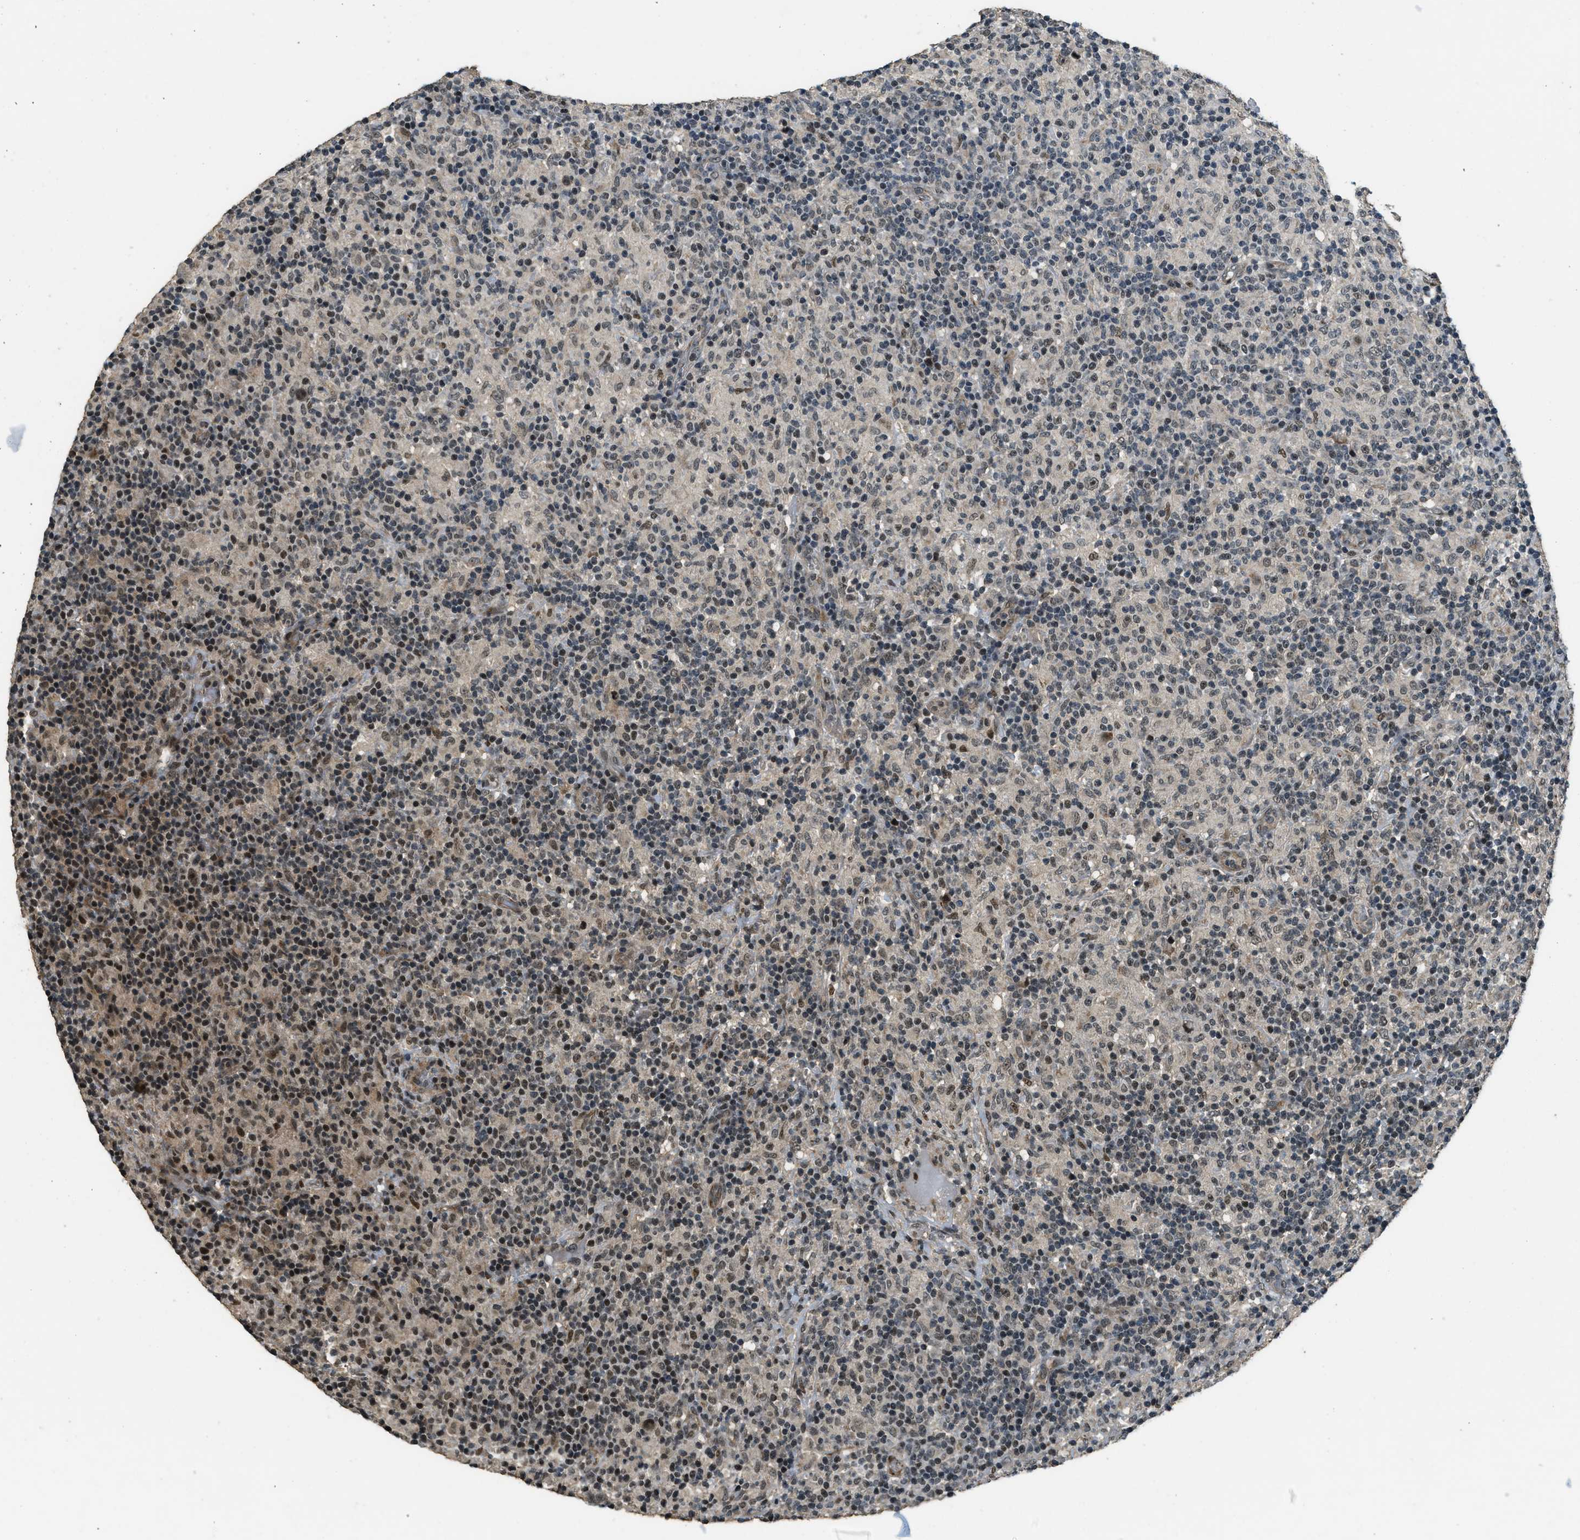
{"staining": {"intensity": "weak", "quantity": ">75%", "location": "nuclear"}, "tissue": "lymphoma", "cell_type": "Tumor cells", "image_type": "cancer", "snomed": [{"axis": "morphology", "description": "Hodgkin's disease, NOS"}, {"axis": "topography", "description": "Lymph node"}], "caption": "This is a histology image of immunohistochemistry (IHC) staining of lymphoma, which shows weak positivity in the nuclear of tumor cells.", "gene": "MED21", "patient": {"sex": "male", "age": 70}}